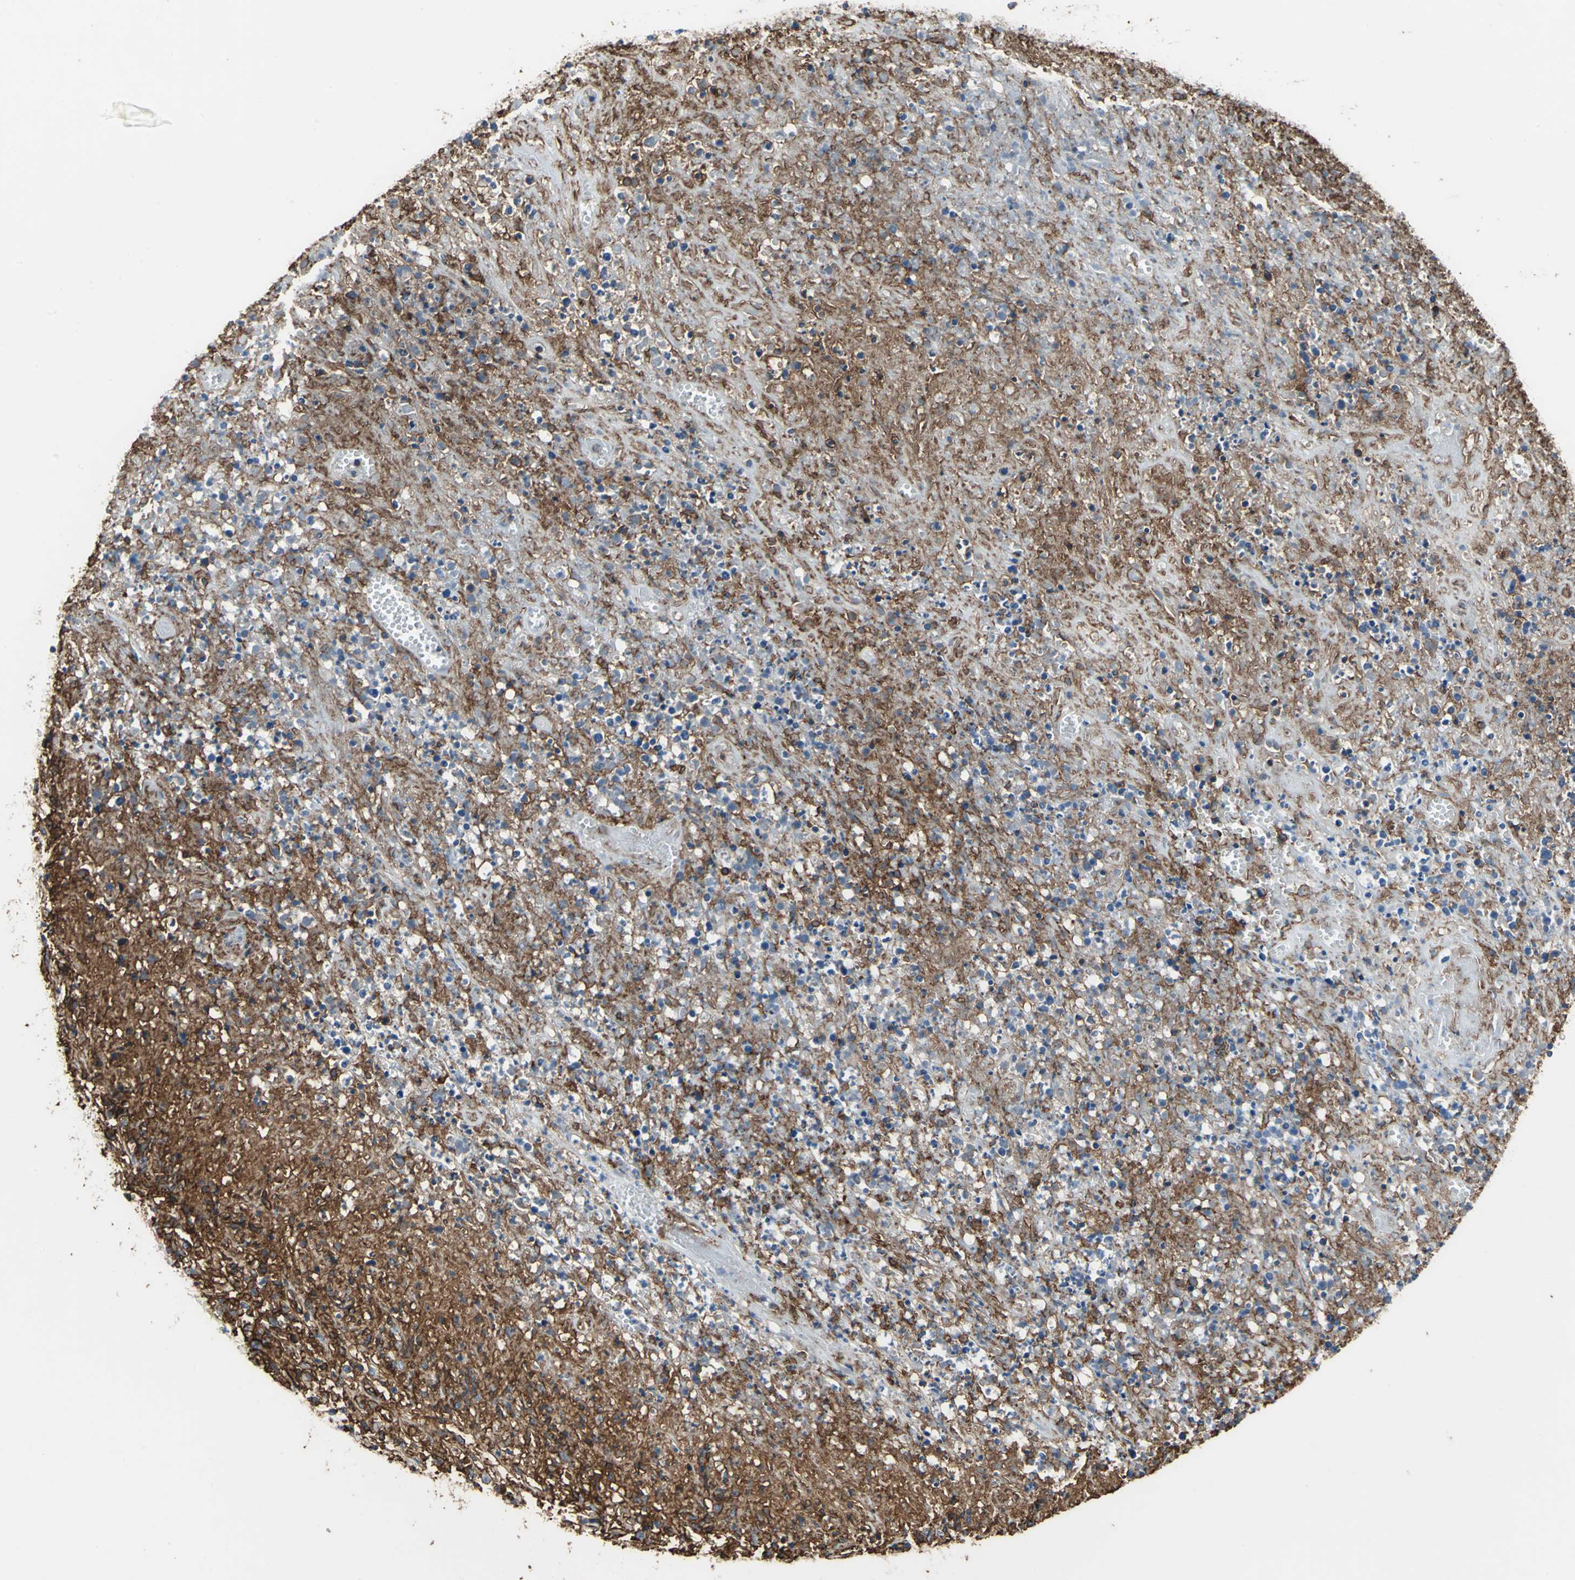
{"staining": {"intensity": "strong", "quantity": ">75%", "location": "cytoplasmic/membranous"}, "tissue": "lymphoma", "cell_type": "Tumor cells", "image_type": "cancer", "snomed": [{"axis": "morphology", "description": "Malignant lymphoma, non-Hodgkin's type, High grade"}, {"axis": "topography", "description": "Lymph node"}], "caption": "This is a histology image of immunohistochemistry staining of high-grade malignant lymphoma, non-Hodgkin's type, which shows strong staining in the cytoplasmic/membranous of tumor cells.", "gene": "CD44", "patient": {"sex": "female", "age": 84}}